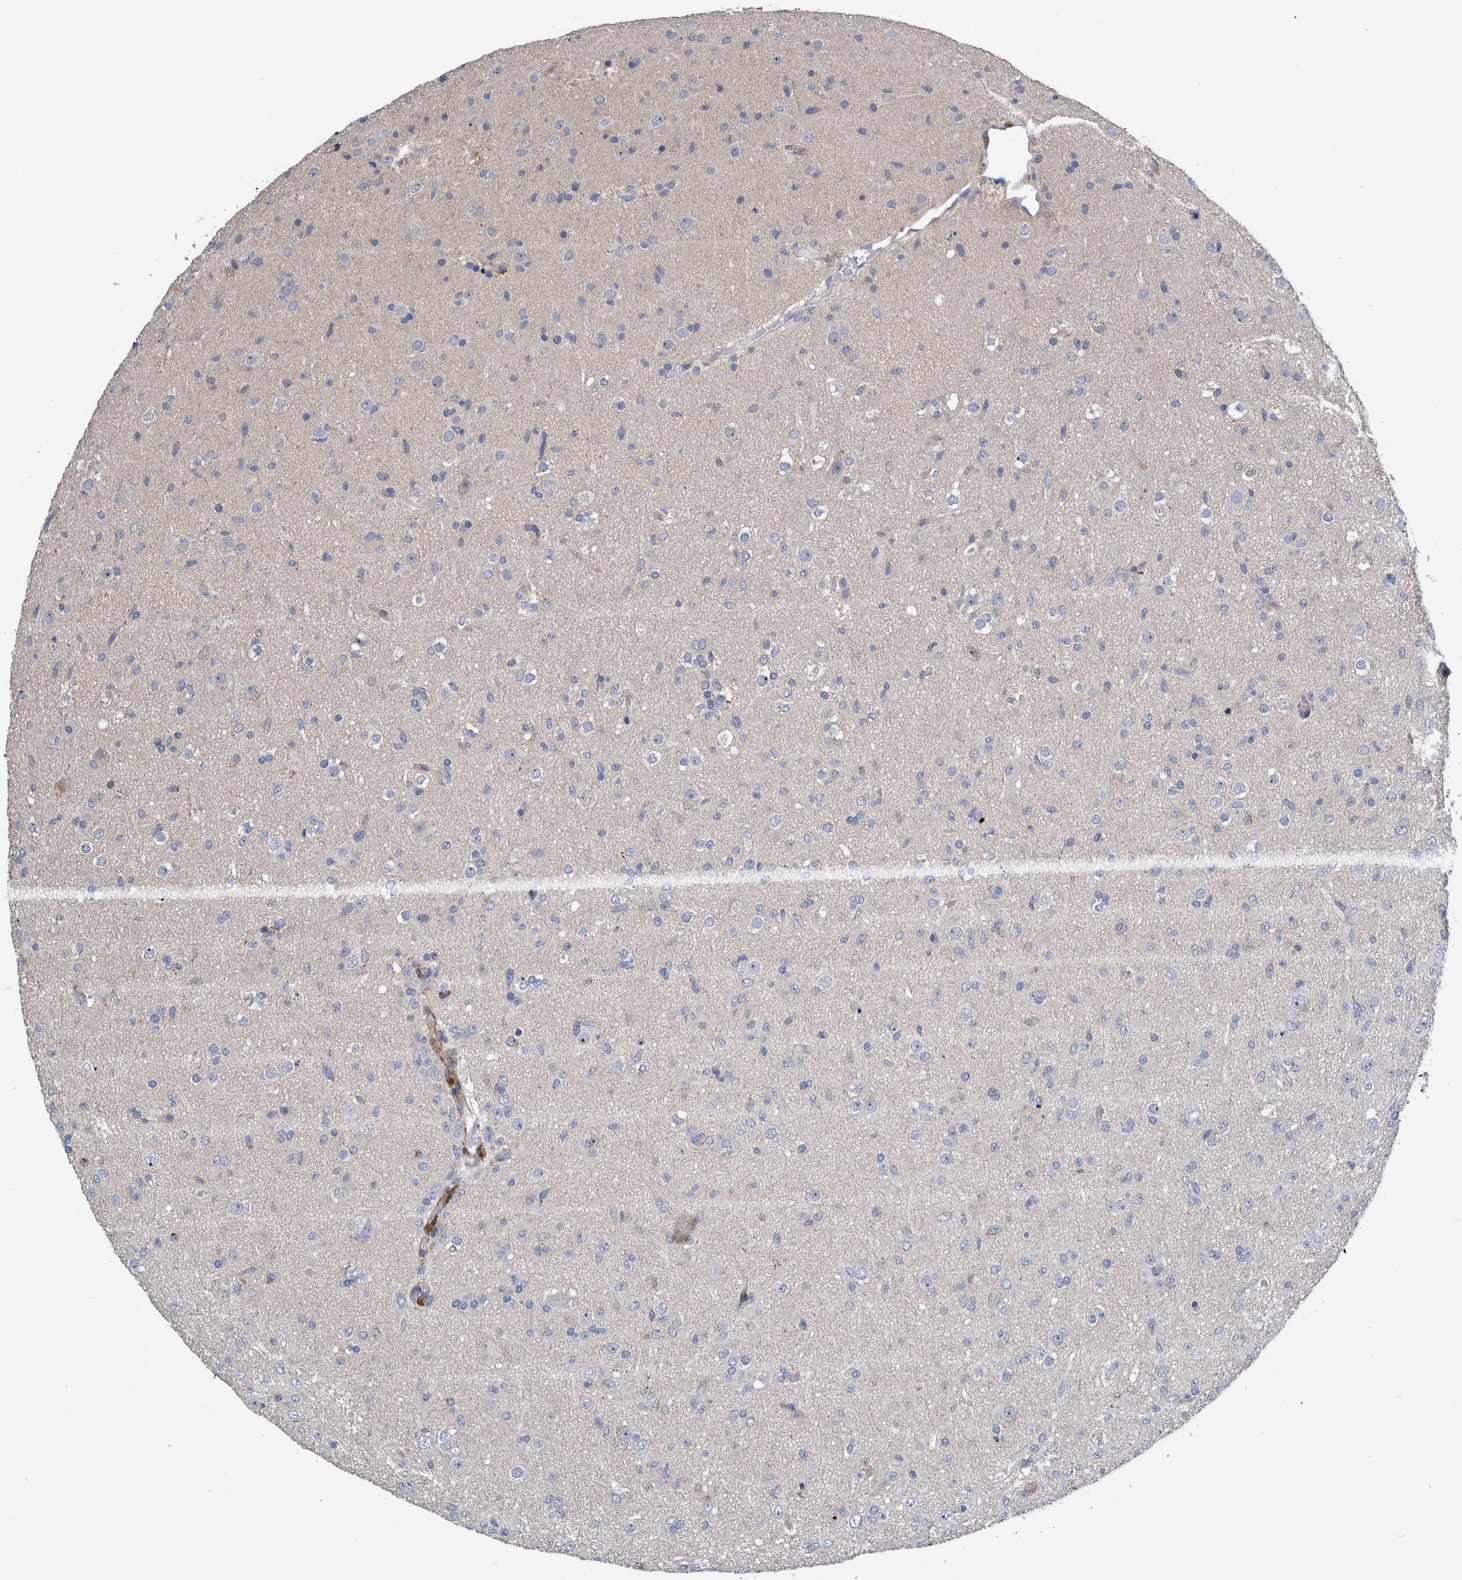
{"staining": {"intensity": "negative", "quantity": "none", "location": "none"}, "tissue": "glioma", "cell_type": "Tumor cells", "image_type": "cancer", "snomed": [{"axis": "morphology", "description": "Glioma, malignant, Low grade"}, {"axis": "topography", "description": "Brain"}], "caption": "The photomicrograph shows no staining of tumor cells in low-grade glioma (malignant). The staining is performed using DAB brown chromogen with nuclei counter-stained in using hematoxylin.", "gene": "MKS1", "patient": {"sex": "male", "age": 65}}